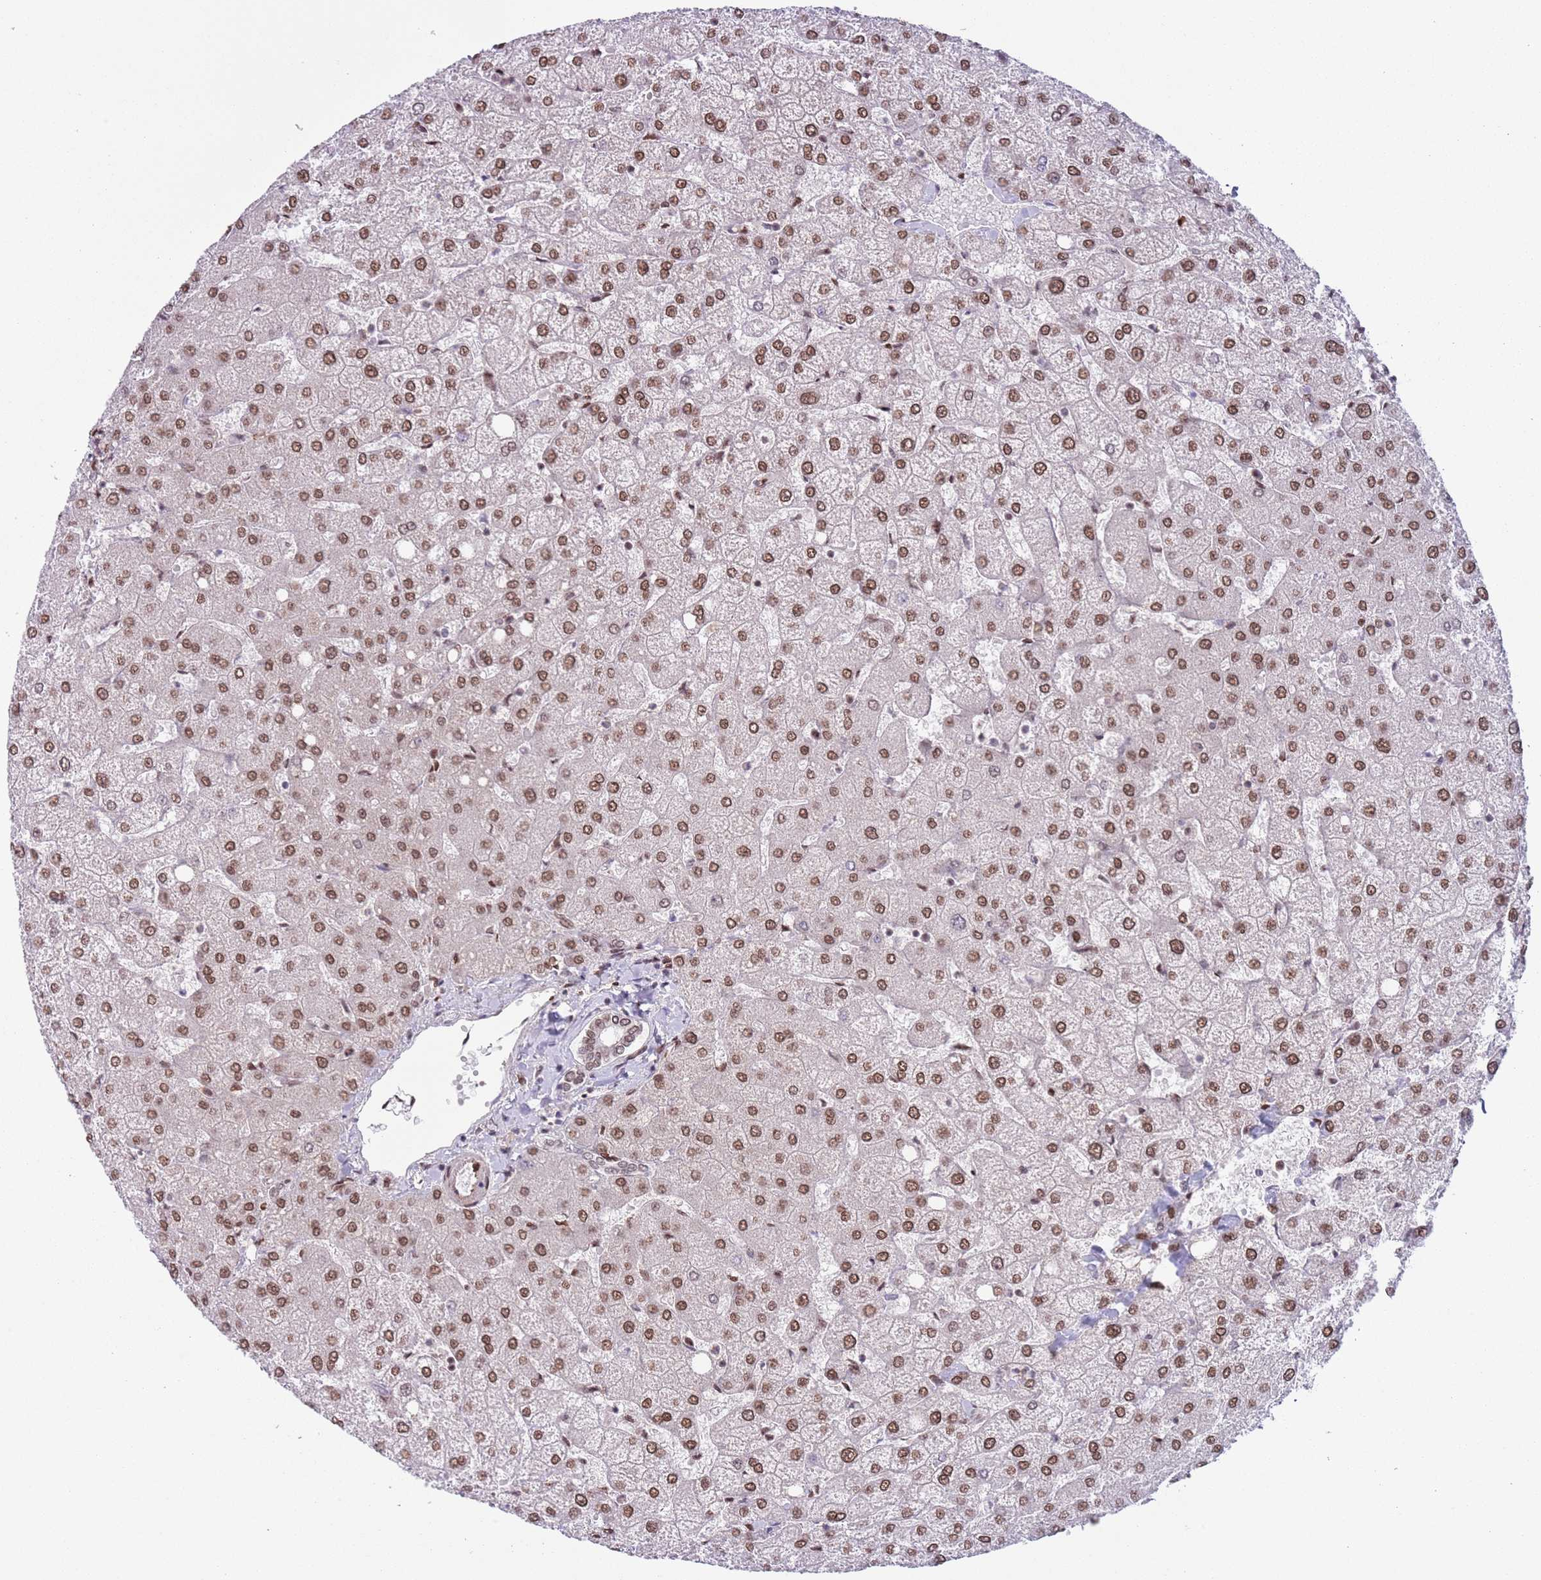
{"staining": {"intensity": "moderate", "quantity": ">75%", "location": "nuclear"}, "tissue": "liver", "cell_type": "Cholangiocytes", "image_type": "normal", "snomed": [{"axis": "morphology", "description": "Normal tissue, NOS"}, {"axis": "topography", "description": "Liver"}], "caption": "DAB immunohistochemical staining of unremarkable human liver exhibits moderate nuclear protein positivity in approximately >75% of cholangiocytes.", "gene": "SIPA1L3", "patient": {"sex": "female", "age": 54}}